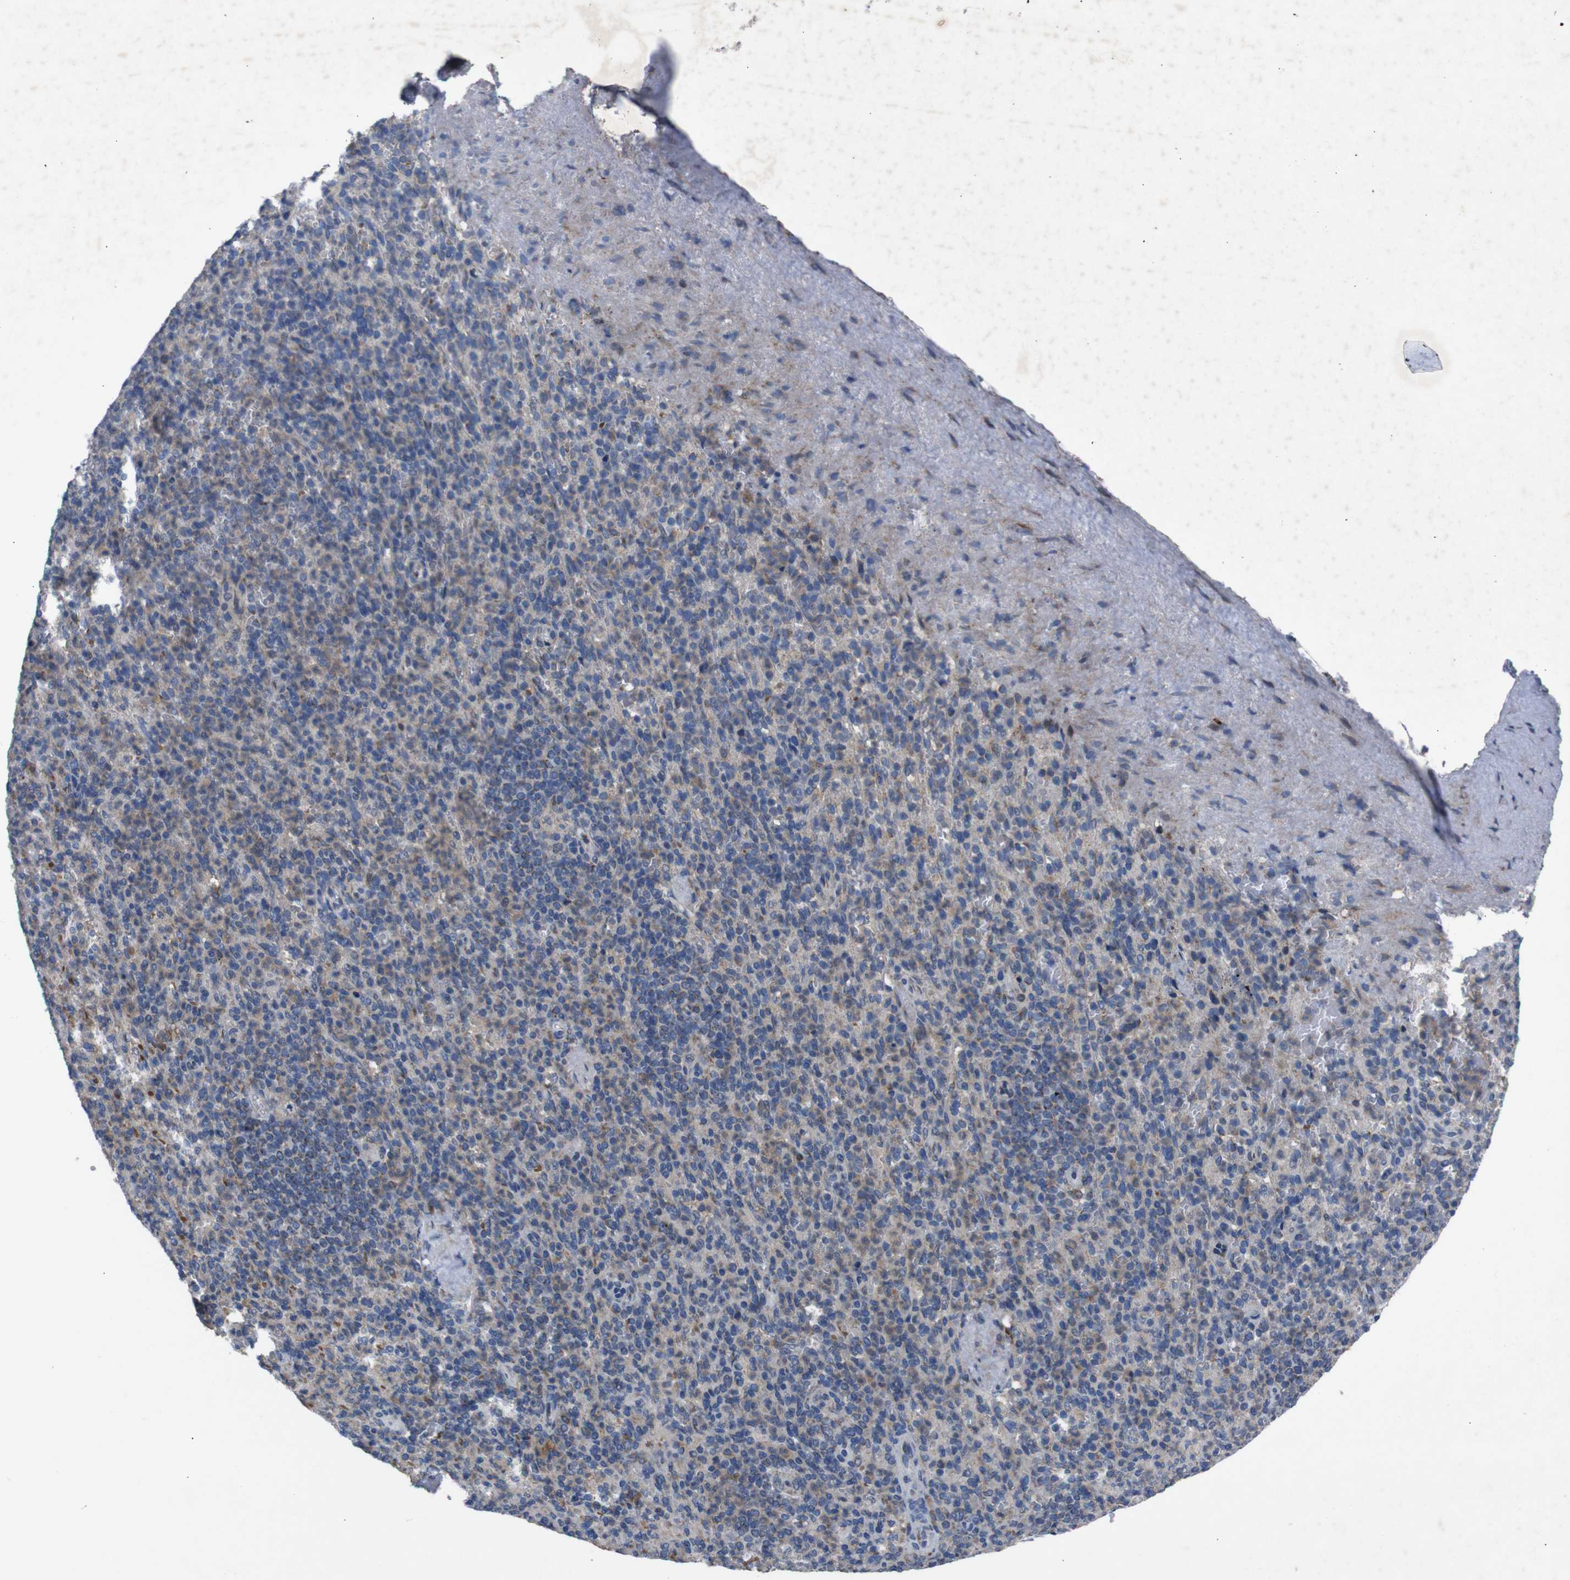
{"staining": {"intensity": "moderate", "quantity": "25%-75%", "location": "cytoplasmic/membranous"}, "tissue": "spleen", "cell_type": "Cells in red pulp", "image_type": "normal", "snomed": [{"axis": "morphology", "description": "Normal tissue, NOS"}, {"axis": "topography", "description": "Spleen"}], "caption": "DAB (3,3'-diaminobenzidine) immunohistochemical staining of normal spleen reveals moderate cytoplasmic/membranous protein expression in about 25%-75% of cells in red pulp. (DAB IHC with brightfield microscopy, high magnification).", "gene": "CHST10", "patient": {"sex": "female", "age": 74}}